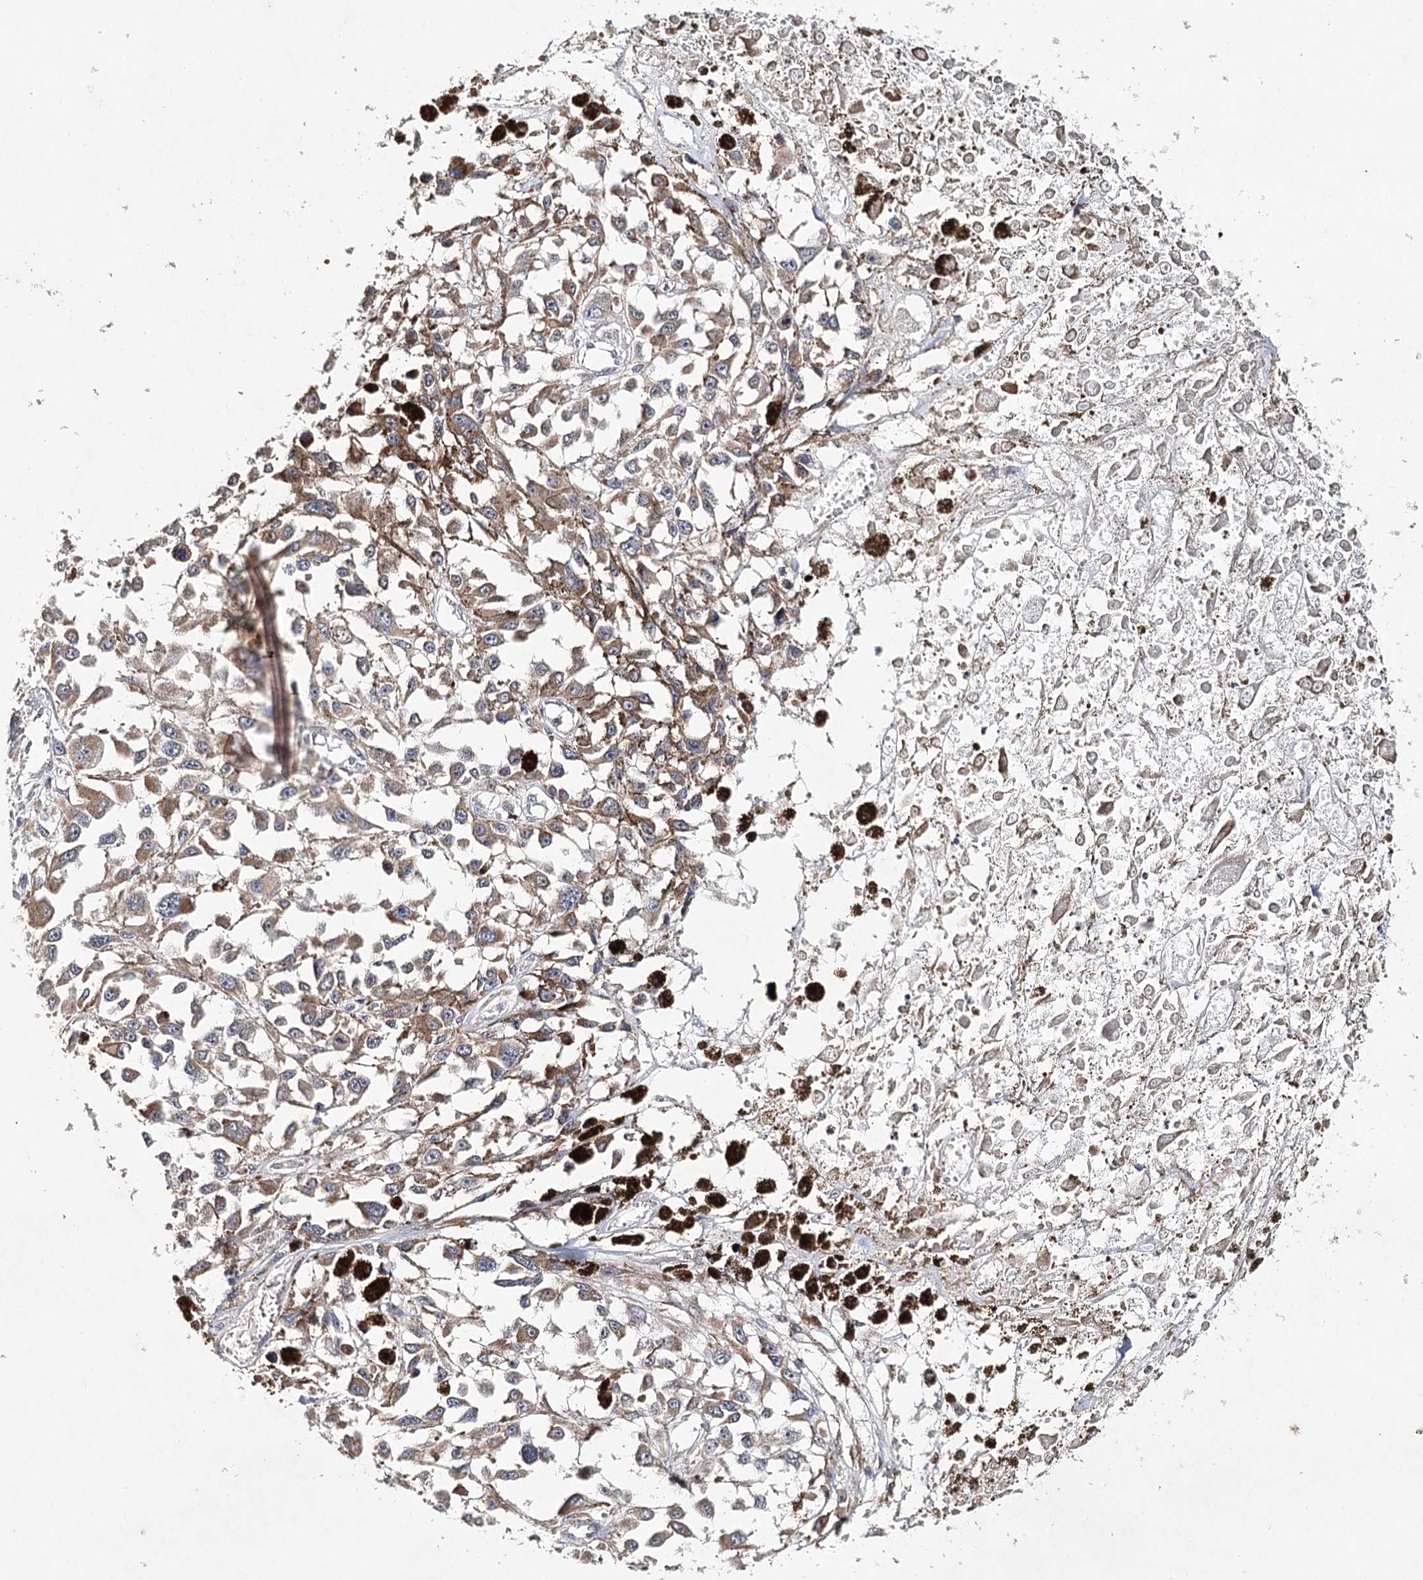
{"staining": {"intensity": "moderate", "quantity": ">75%", "location": "cytoplasmic/membranous"}, "tissue": "melanoma", "cell_type": "Tumor cells", "image_type": "cancer", "snomed": [{"axis": "morphology", "description": "Malignant melanoma, Metastatic site"}, {"axis": "topography", "description": "Lymph node"}], "caption": "Brown immunohistochemical staining in melanoma demonstrates moderate cytoplasmic/membranous staining in approximately >75% of tumor cells. Ihc stains the protein of interest in brown and the nuclei are stained blue.", "gene": "ICOS", "patient": {"sex": "male", "age": 59}}